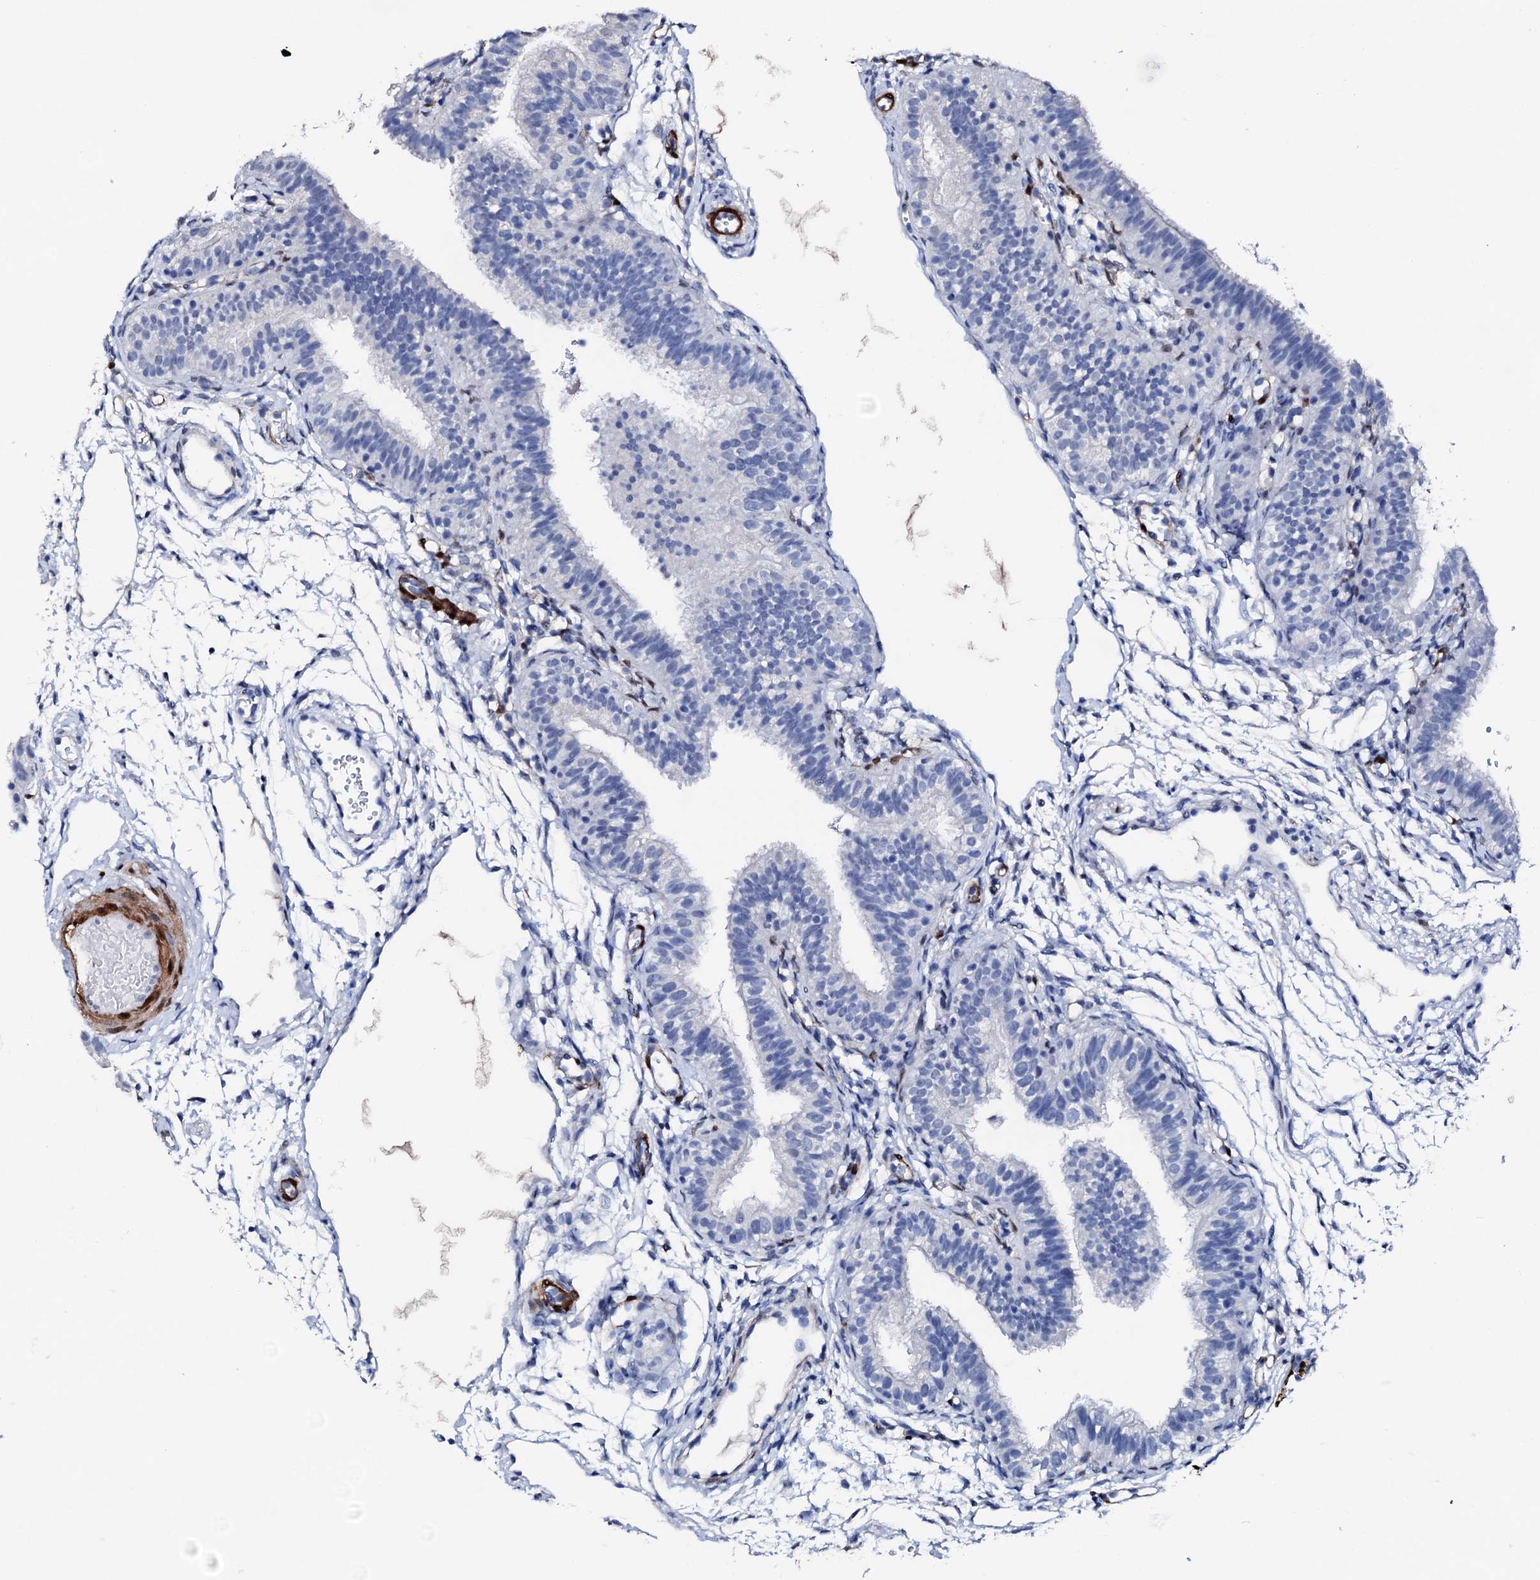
{"staining": {"intensity": "negative", "quantity": "none", "location": "none"}, "tissue": "fallopian tube", "cell_type": "Glandular cells", "image_type": "normal", "snomed": [{"axis": "morphology", "description": "Normal tissue, NOS"}, {"axis": "topography", "description": "Fallopian tube"}], "caption": "Image shows no significant protein staining in glandular cells of normal fallopian tube.", "gene": "NRIP2", "patient": {"sex": "female", "age": 35}}